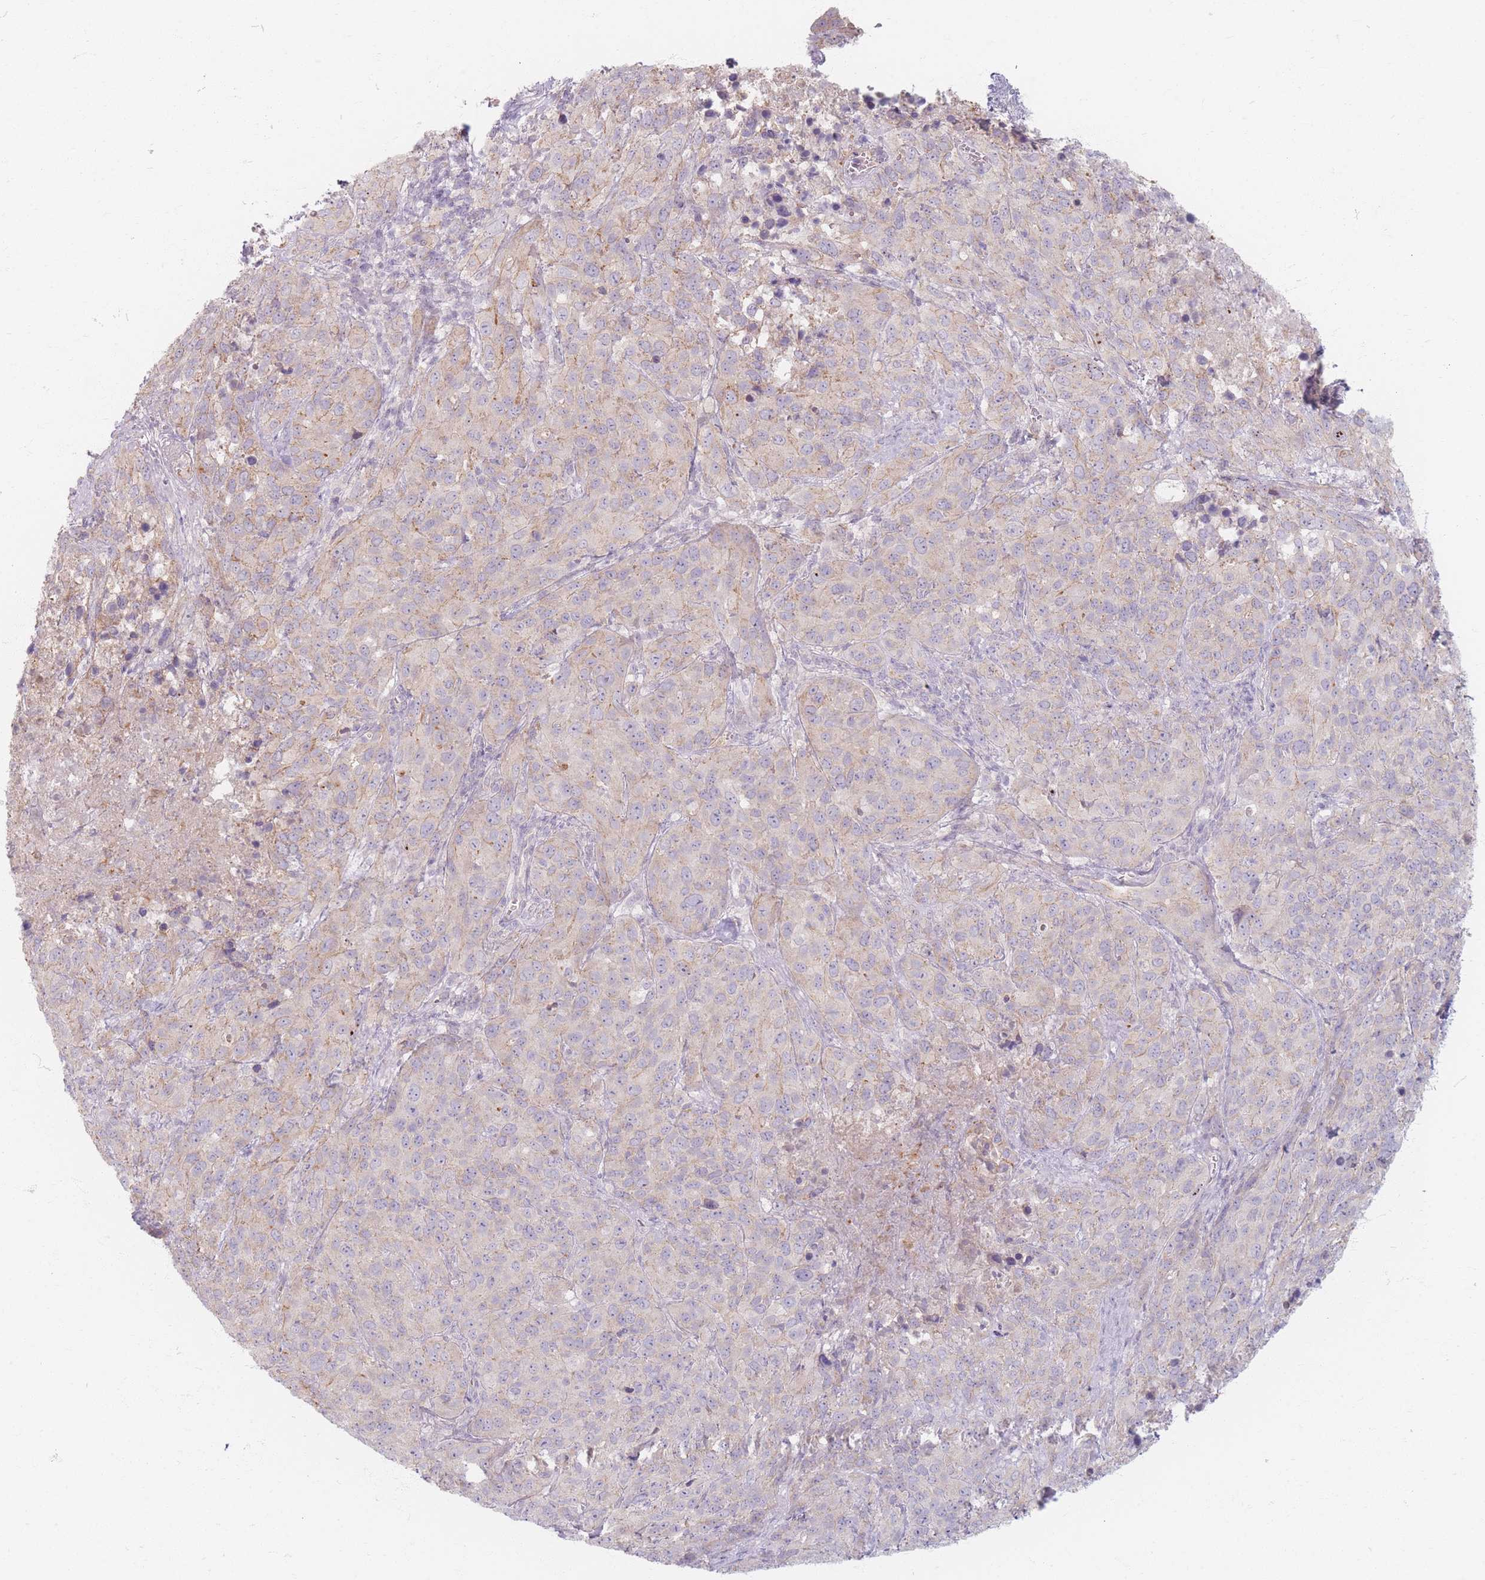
{"staining": {"intensity": "weak", "quantity": "<25%", "location": "cytoplasmic/membranous"}, "tissue": "cervical cancer", "cell_type": "Tumor cells", "image_type": "cancer", "snomed": [{"axis": "morphology", "description": "Squamous cell carcinoma, NOS"}, {"axis": "topography", "description": "Cervix"}], "caption": "A photomicrograph of cervical cancer stained for a protein displays no brown staining in tumor cells.", "gene": "CHCHD7", "patient": {"sex": "female", "age": 51}}